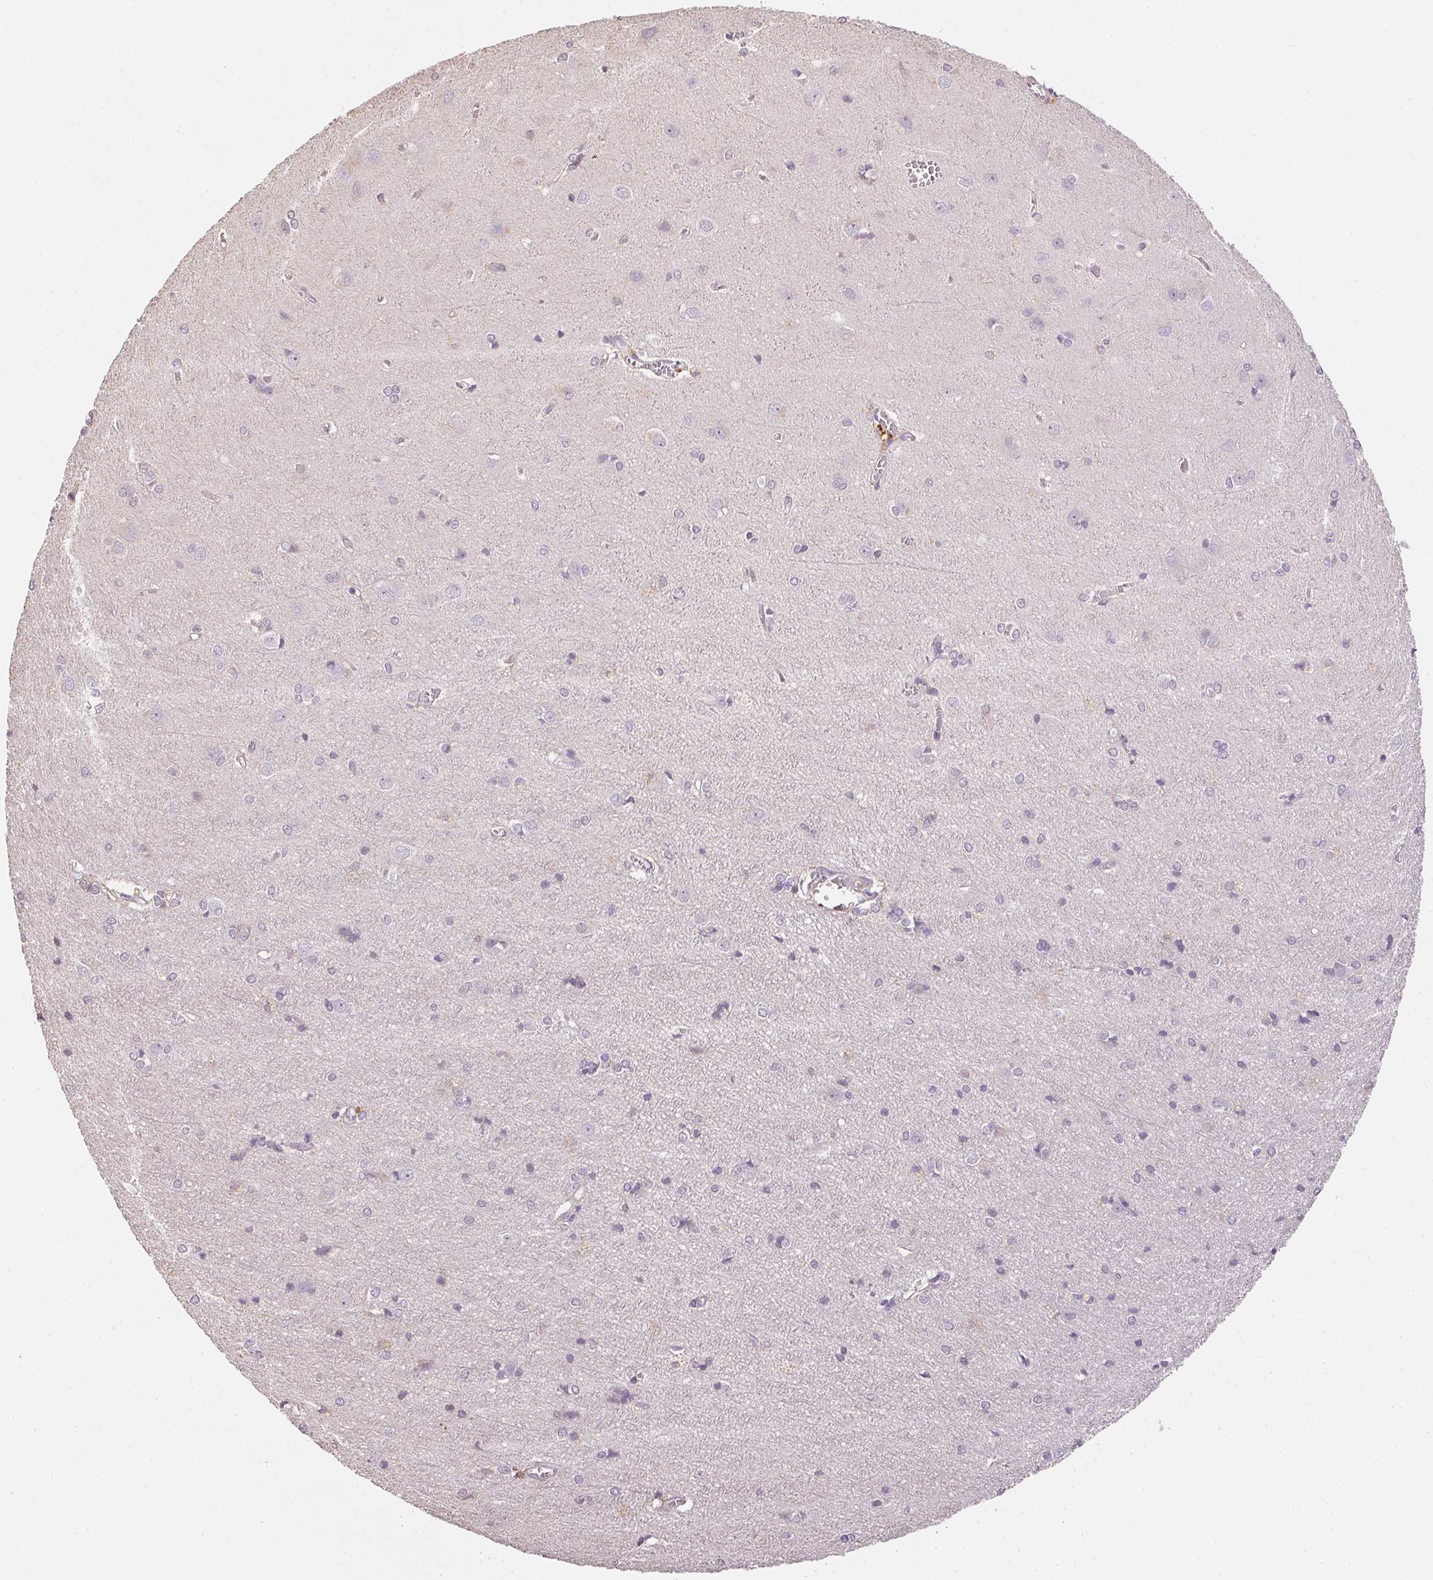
{"staining": {"intensity": "negative", "quantity": "none", "location": "none"}, "tissue": "cerebral cortex", "cell_type": "Endothelial cells", "image_type": "normal", "snomed": [{"axis": "morphology", "description": "Normal tissue, NOS"}, {"axis": "topography", "description": "Cerebral cortex"}], "caption": "IHC of unremarkable human cerebral cortex displays no staining in endothelial cells.", "gene": "ALDH8A1", "patient": {"sex": "male", "age": 37}}